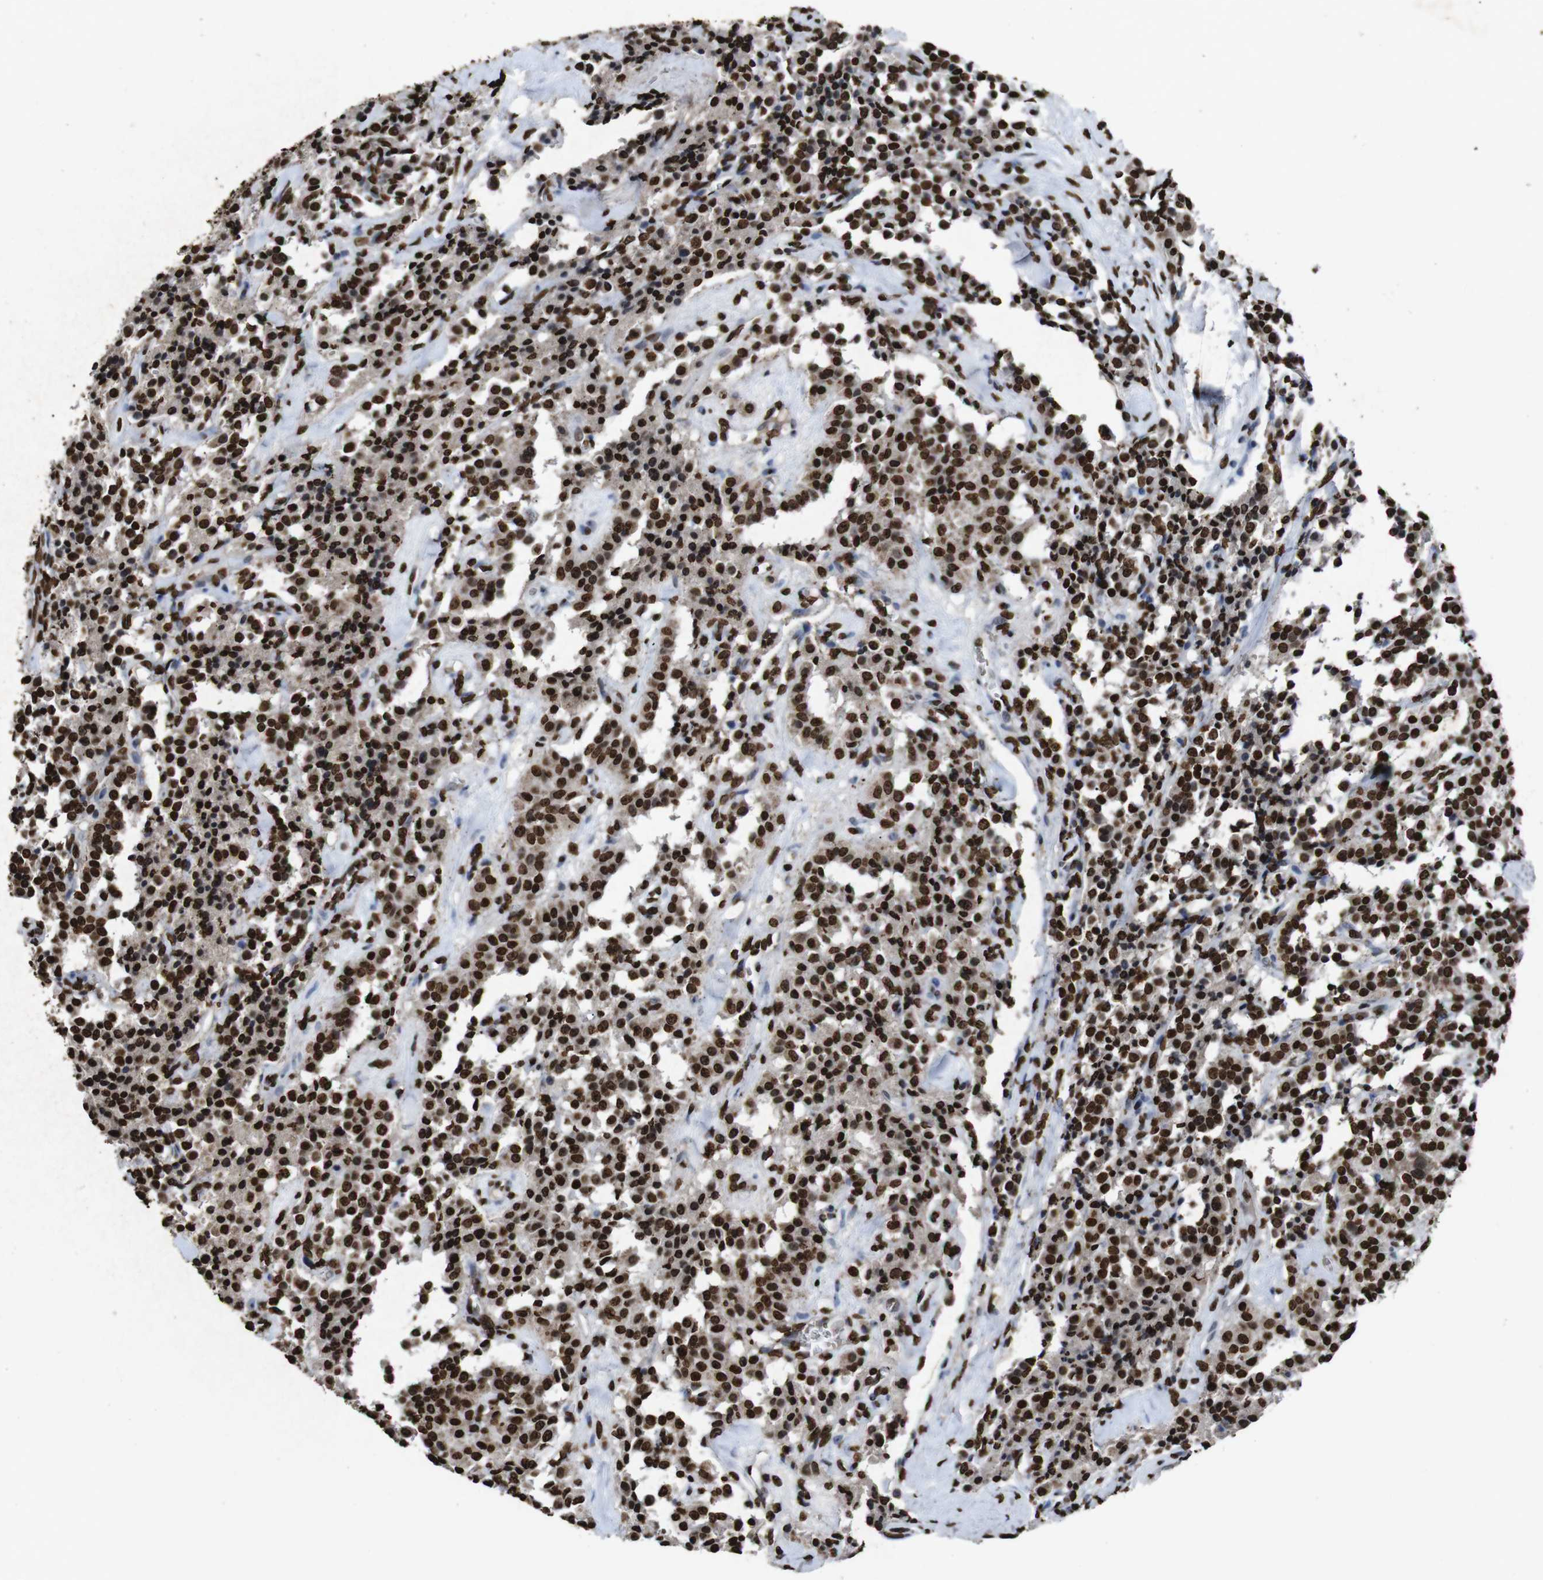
{"staining": {"intensity": "strong", "quantity": ">75%", "location": "cytoplasmic/membranous,nuclear"}, "tissue": "carcinoid", "cell_type": "Tumor cells", "image_type": "cancer", "snomed": [{"axis": "morphology", "description": "Carcinoid, malignant, NOS"}, {"axis": "topography", "description": "Lung"}], "caption": "A brown stain labels strong cytoplasmic/membranous and nuclear positivity of a protein in carcinoid (malignant) tumor cells.", "gene": "MDM2", "patient": {"sex": "male", "age": 30}}